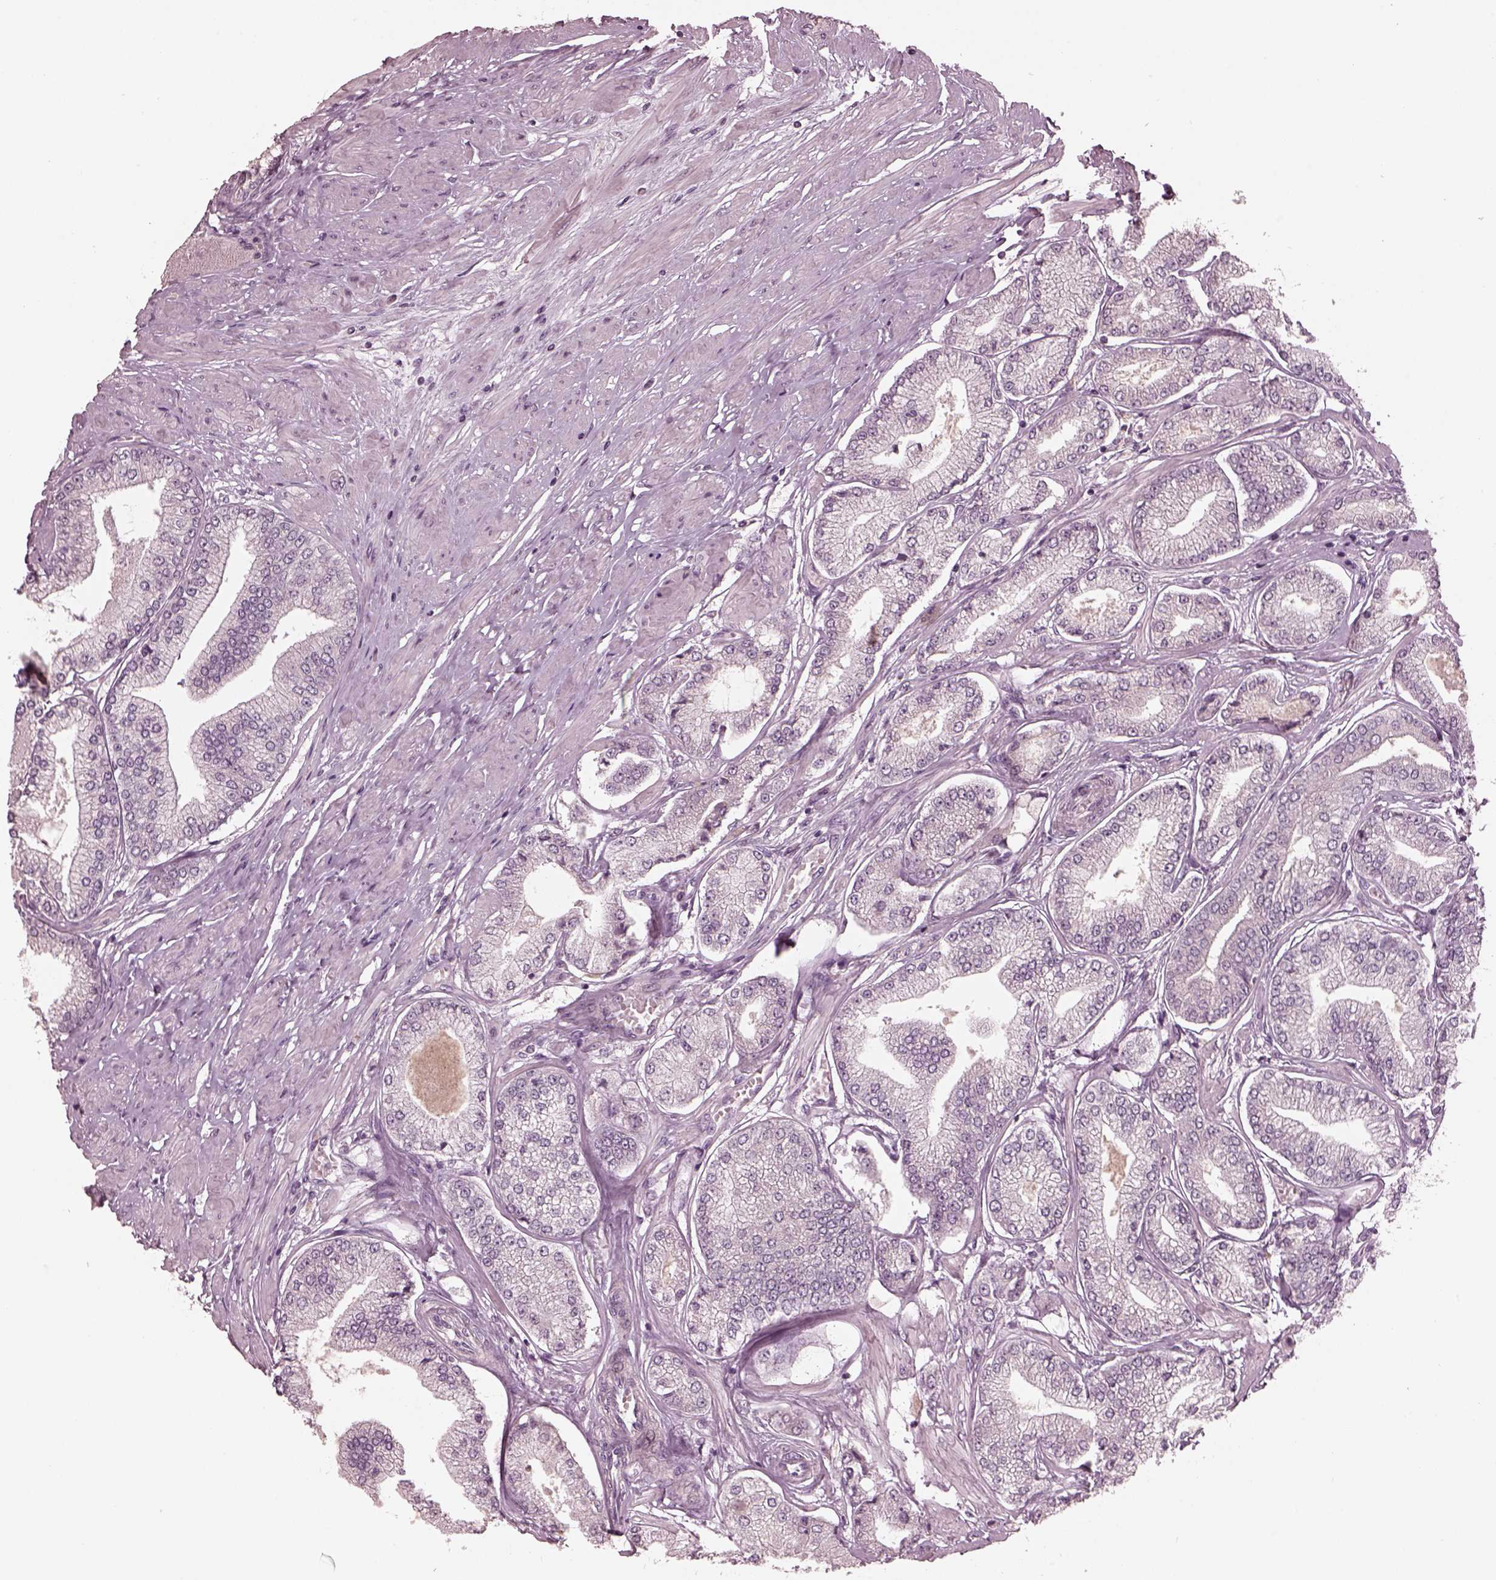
{"staining": {"intensity": "negative", "quantity": "none", "location": "none"}, "tissue": "prostate cancer", "cell_type": "Tumor cells", "image_type": "cancer", "snomed": [{"axis": "morphology", "description": "Adenocarcinoma, Low grade"}, {"axis": "topography", "description": "Prostate"}], "caption": "This is an immunohistochemistry (IHC) photomicrograph of prostate low-grade adenocarcinoma. There is no positivity in tumor cells.", "gene": "RGS7", "patient": {"sex": "male", "age": 55}}